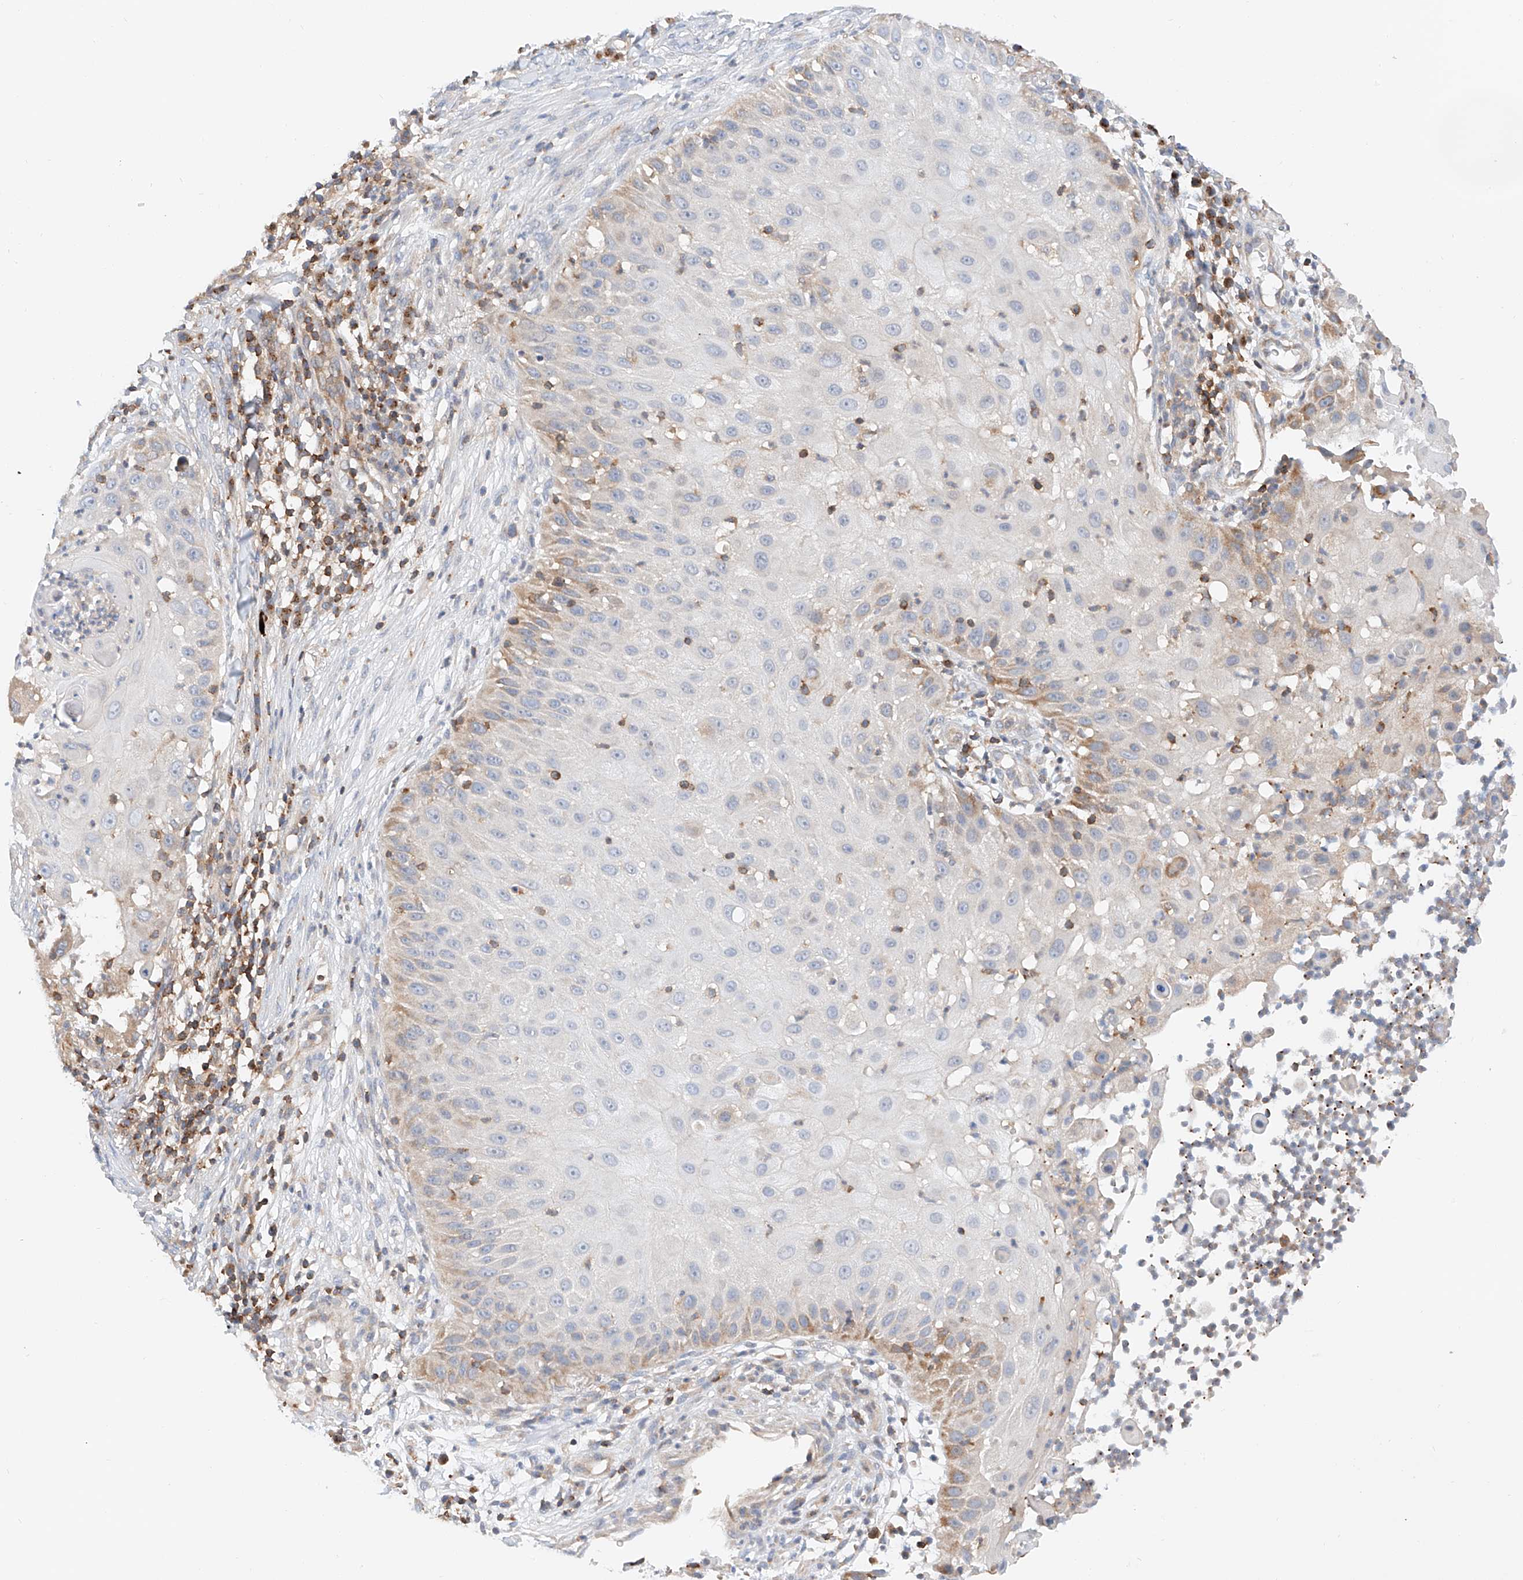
{"staining": {"intensity": "weak", "quantity": "<25%", "location": "cytoplasmic/membranous"}, "tissue": "skin cancer", "cell_type": "Tumor cells", "image_type": "cancer", "snomed": [{"axis": "morphology", "description": "Squamous cell carcinoma, NOS"}, {"axis": "topography", "description": "Skin"}], "caption": "DAB immunohistochemical staining of squamous cell carcinoma (skin) reveals no significant expression in tumor cells.", "gene": "MFN2", "patient": {"sex": "female", "age": 44}}